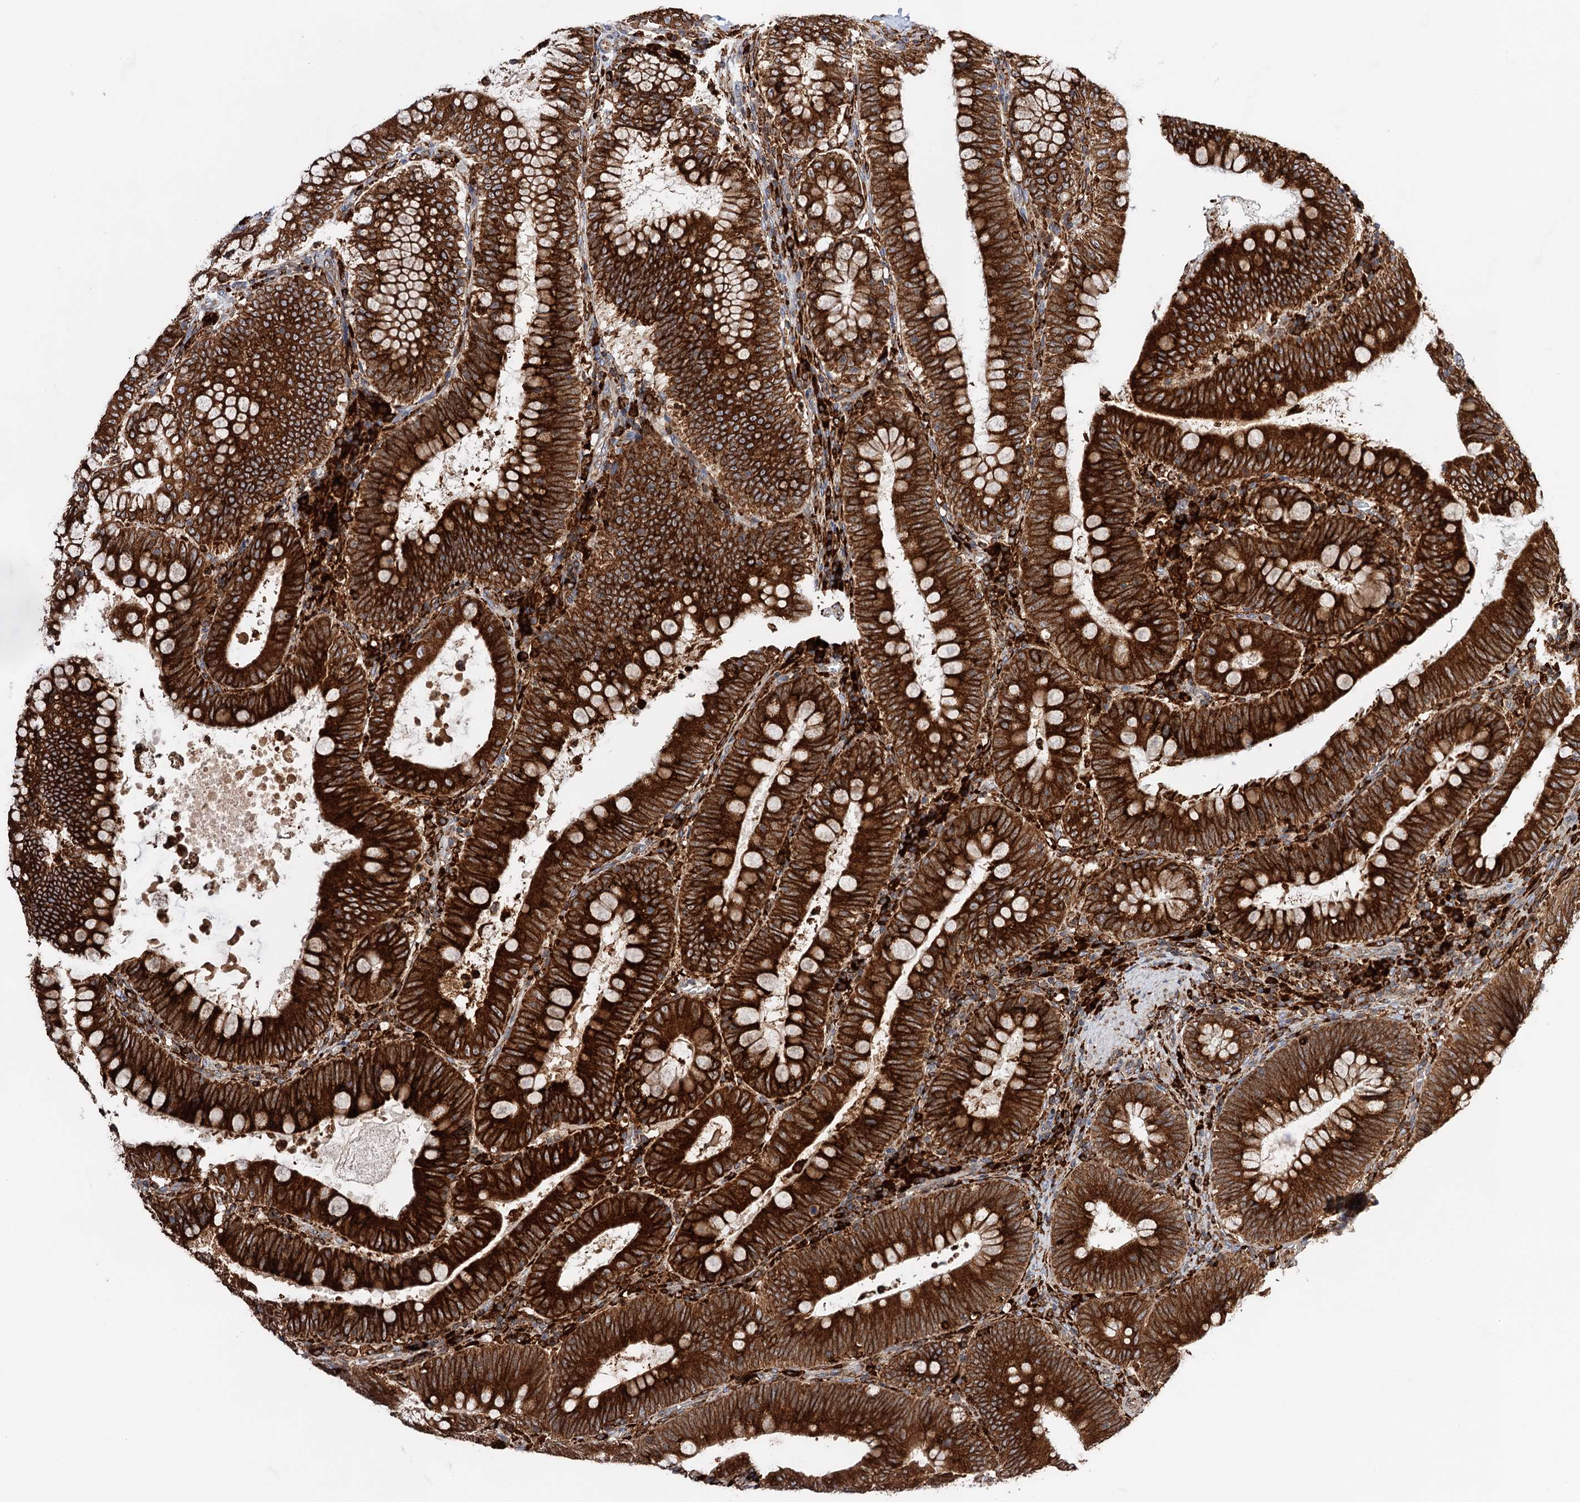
{"staining": {"intensity": "strong", "quantity": ">75%", "location": "cytoplasmic/membranous"}, "tissue": "colorectal cancer", "cell_type": "Tumor cells", "image_type": "cancer", "snomed": [{"axis": "morphology", "description": "Normal tissue, NOS"}, {"axis": "topography", "description": "Colon"}], "caption": "DAB (3,3'-diaminobenzidine) immunohistochemical staining of human colorectal cancer displays strong cytoplasmic/membranous protein staining in approximately >75% of tumor cells.", "gene": "ERP29", "patient": {"sex": "female", "age": 82}}